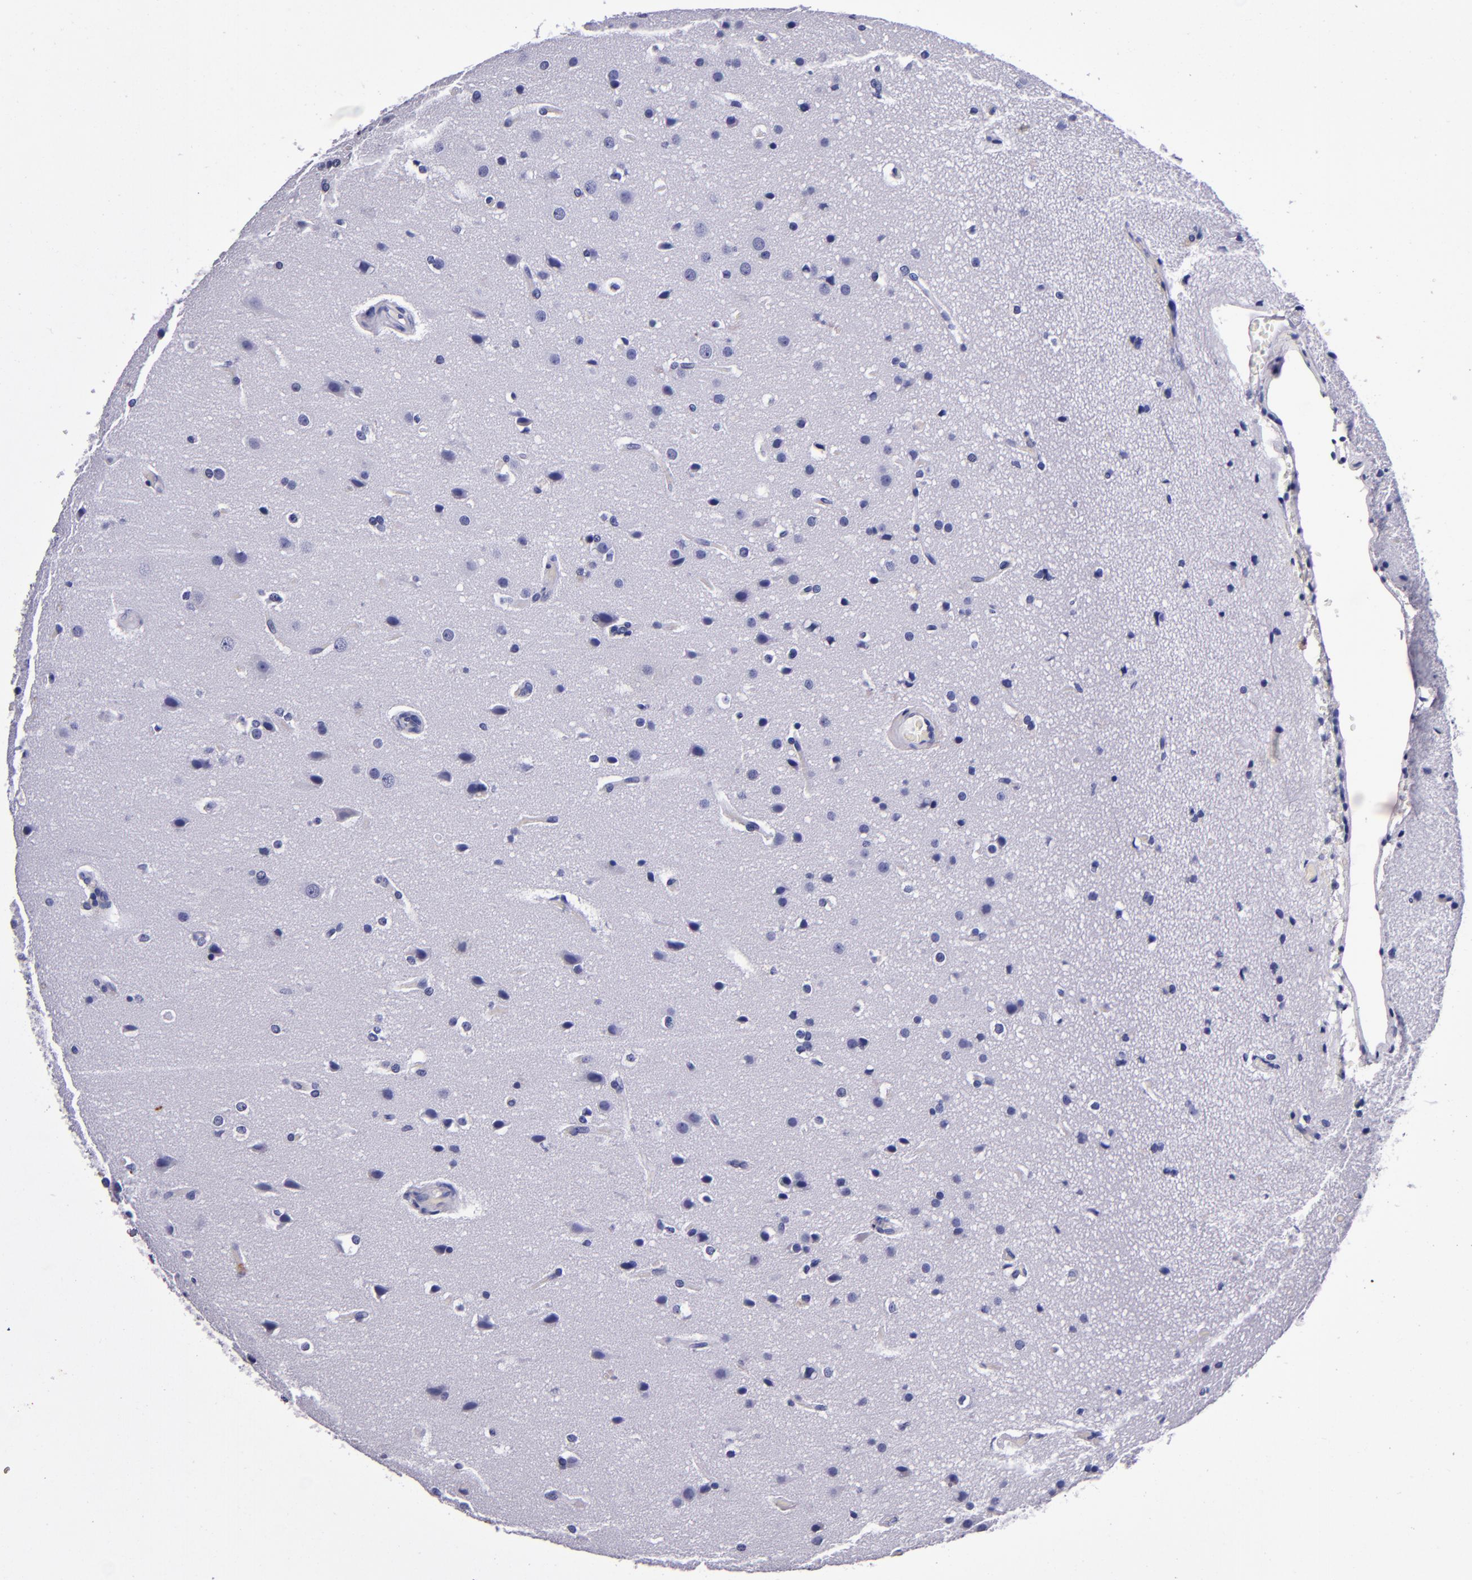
{"staining": {"intensity": "negative", "quantity": "none", "location": "none"}, "tissue": "glioma", "cell_type": "Tumor cells", "image_type": "cancer", "snomed": [{"axis": "morphology", "description": "Glioma, malignant, Low grade"}, {"axis": "topography", "description": "Cerebral cortex"}], "caption": "High power microscopy micrograph of an immunohistochemistry micrograph of glioma, revealing no significant positivity in tumor cells. Nuclei are stained in blue.", "gene": "S100A8", "patient": {"sex": "female", "age": 47}}